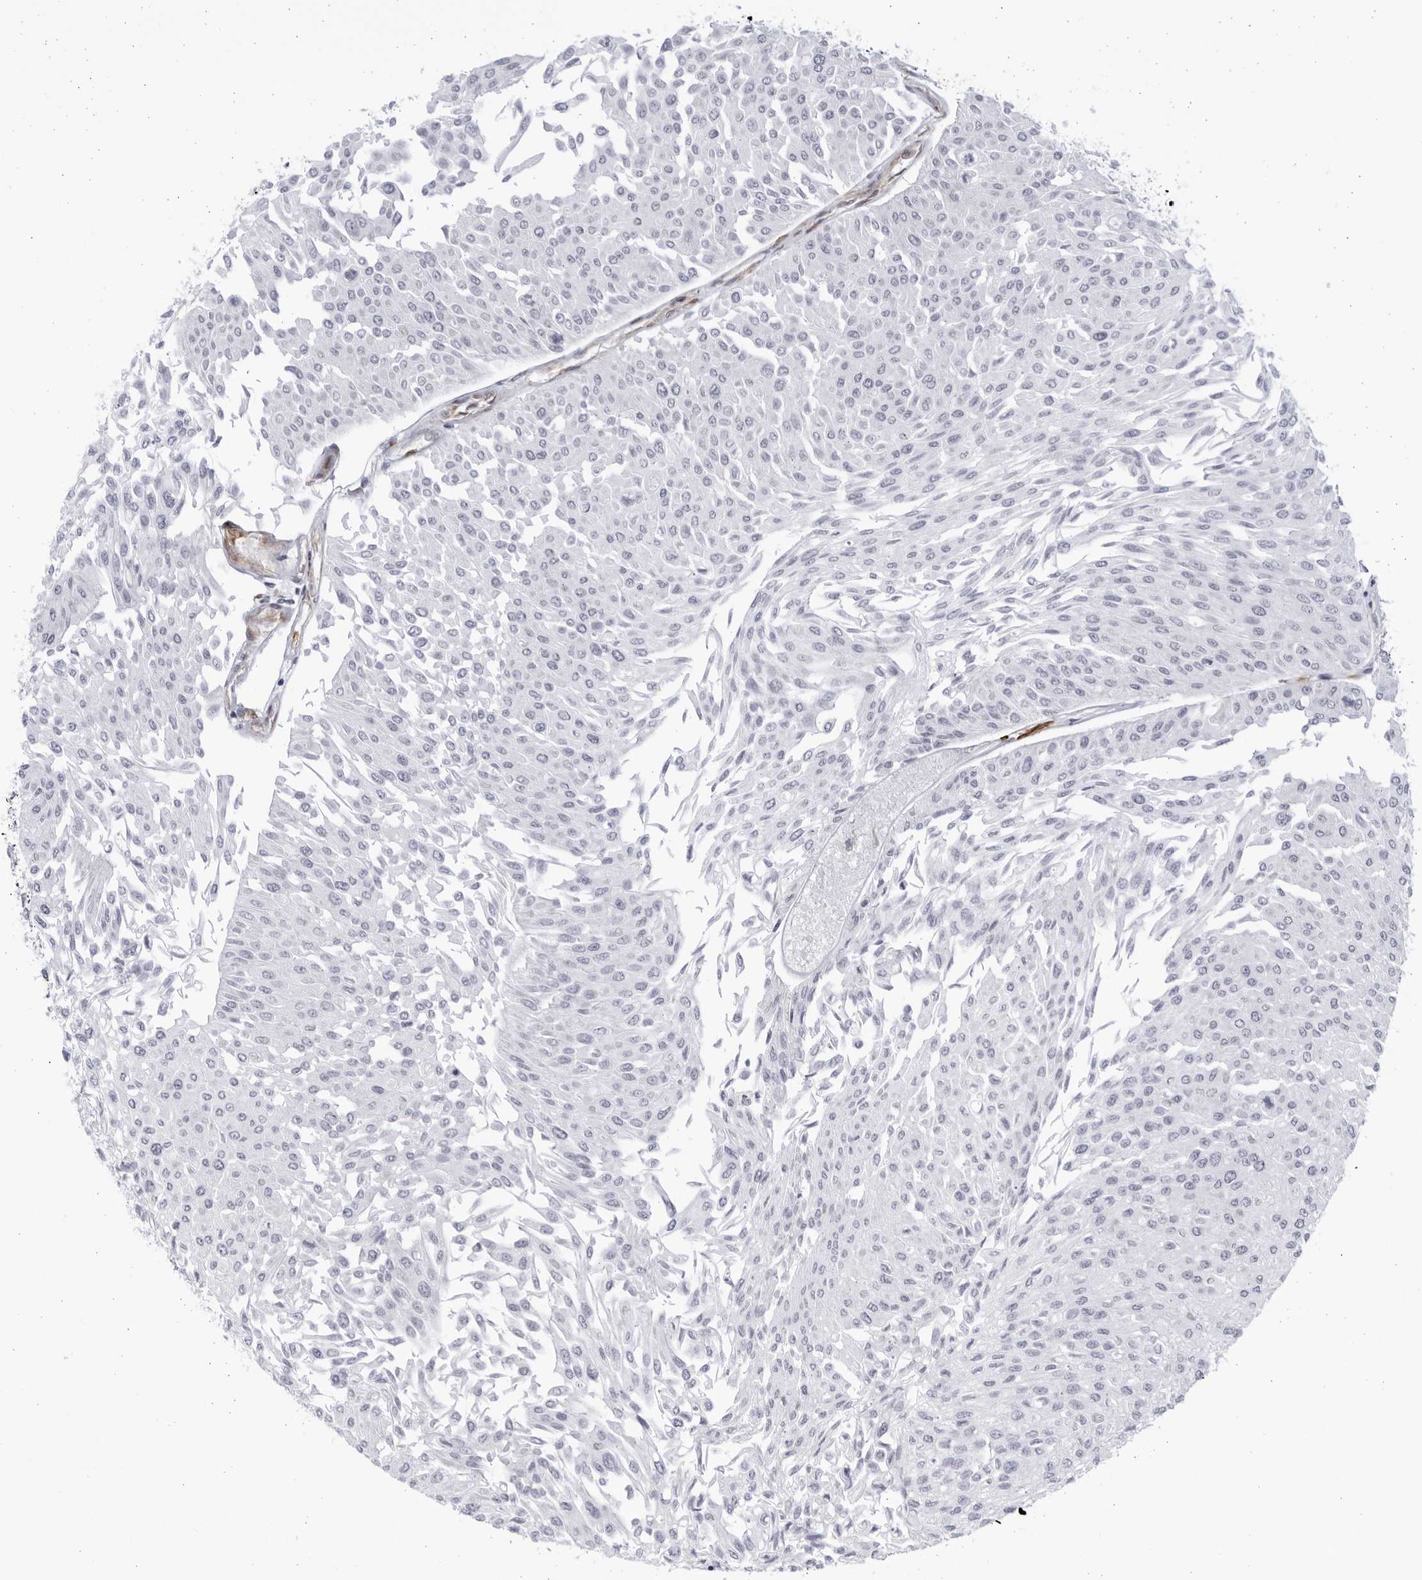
{"staining": {"intensity": "negative", "quantity": "none", "location": "none"}, "tissue": "urothelial cancer", "cell_type": "Tumor cells", "image_type": "cancer", "snomed": [{"axis": "morphology", "description": "Urothelial carcinoma, Low grade"}, {"axis": "topography", "description": "Urinary bladder"}], "caption": "Tumor cells are negative for protein expression in human low-grade urothelial carcinoma.", "gene": "BMP2K", "patient": {"sex": "male", "age": 67}}